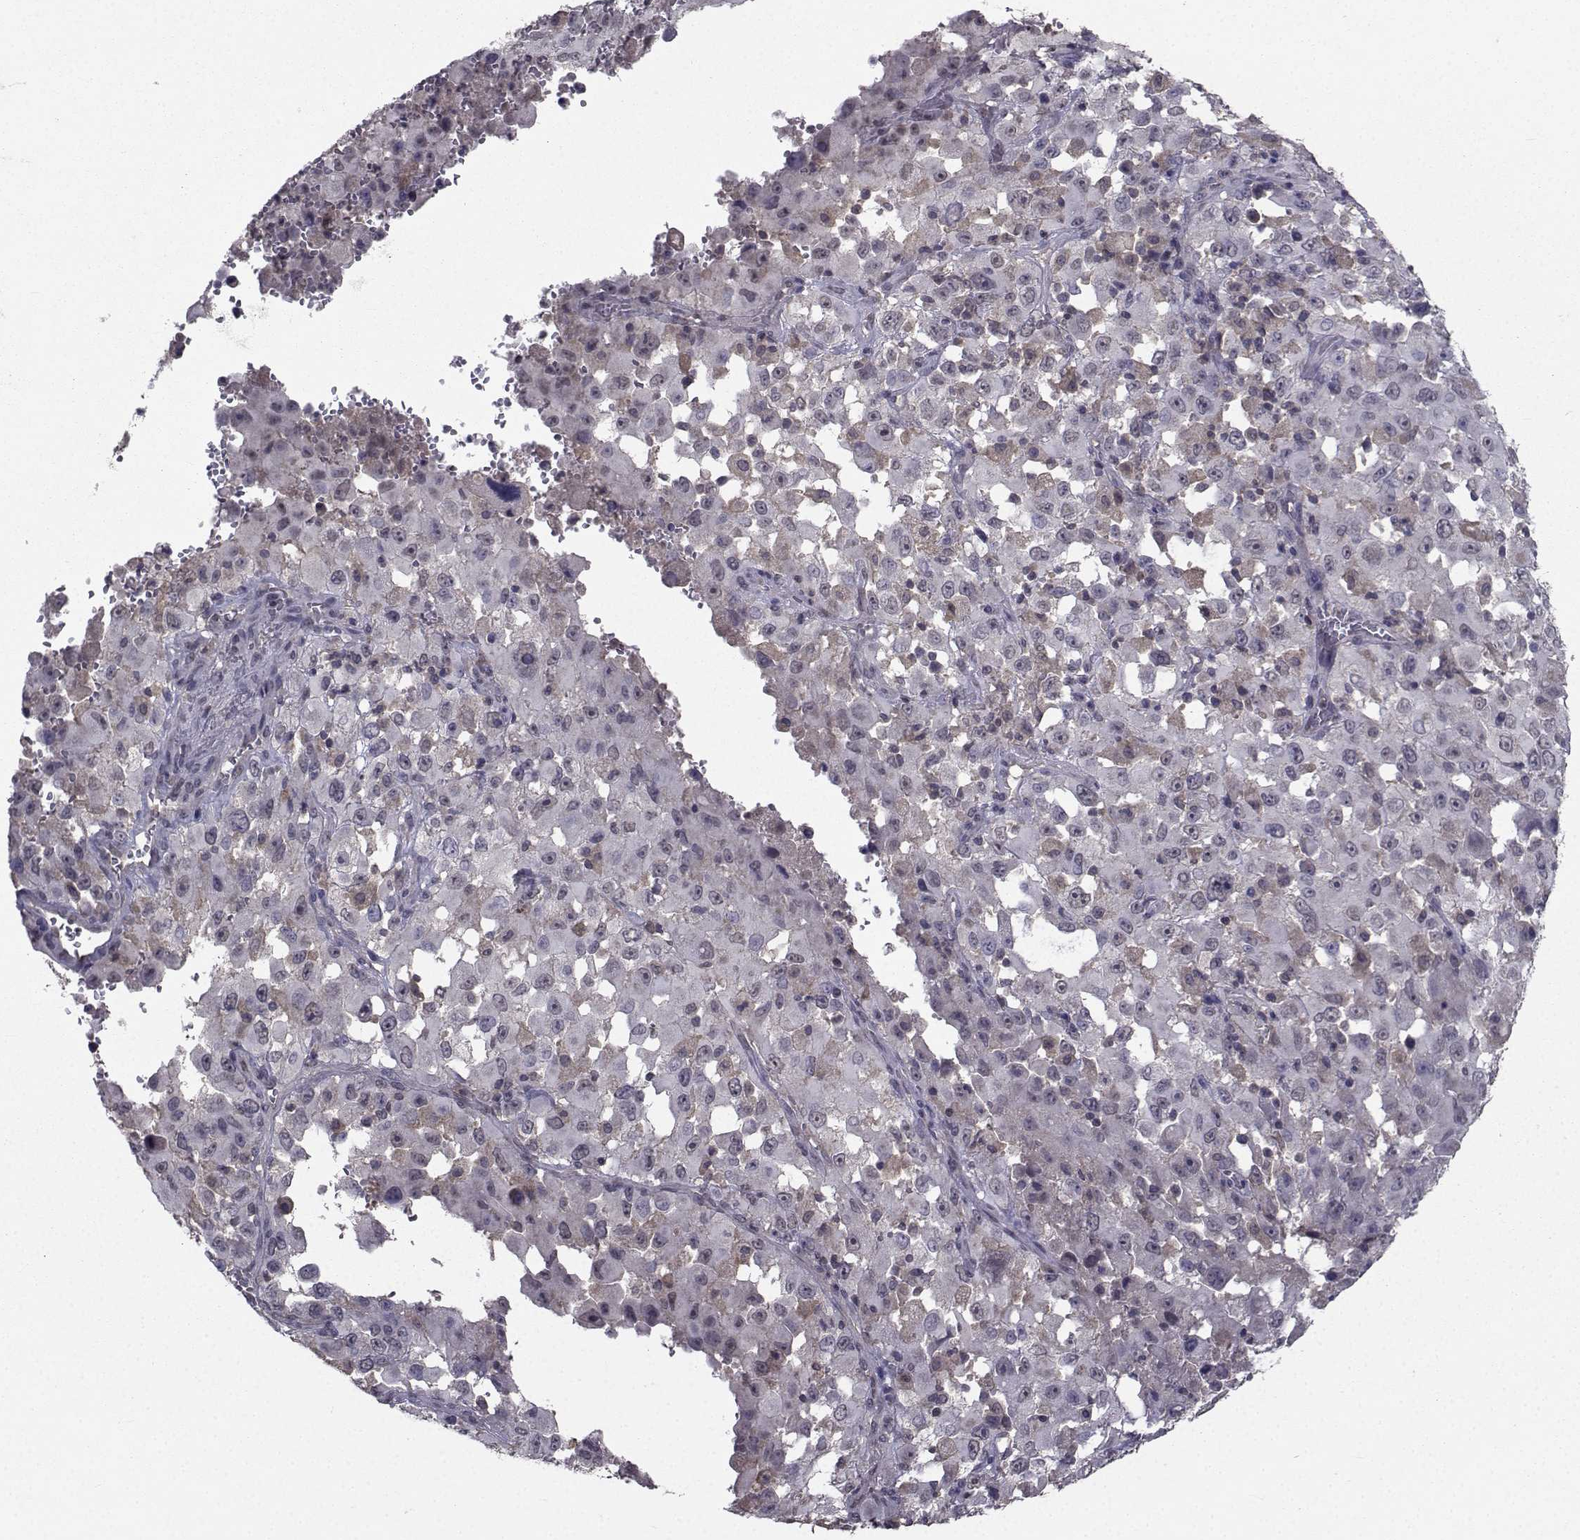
{"staining": {"intensity": "moderate", "quantity": "<25%", "location": "cytoplasmic/membranous"}, "tissue": "melanoma", "cell_type": "Tumor cells", "image_type": "cancer", "snomed": [{"axis": "morphology", "description": "Malignant melanoma, Metastatic site"}, {"axis": "topography", "description": "Soft tissue"}], "caption": "About <25% of tumor cells in human melanoma show moderate cytoplasmic/membranous protein expression as visualized by brown immunohistochemical staining.", "gene": "CYP2S1", "patient": {"sex": "male", "age": 50}}